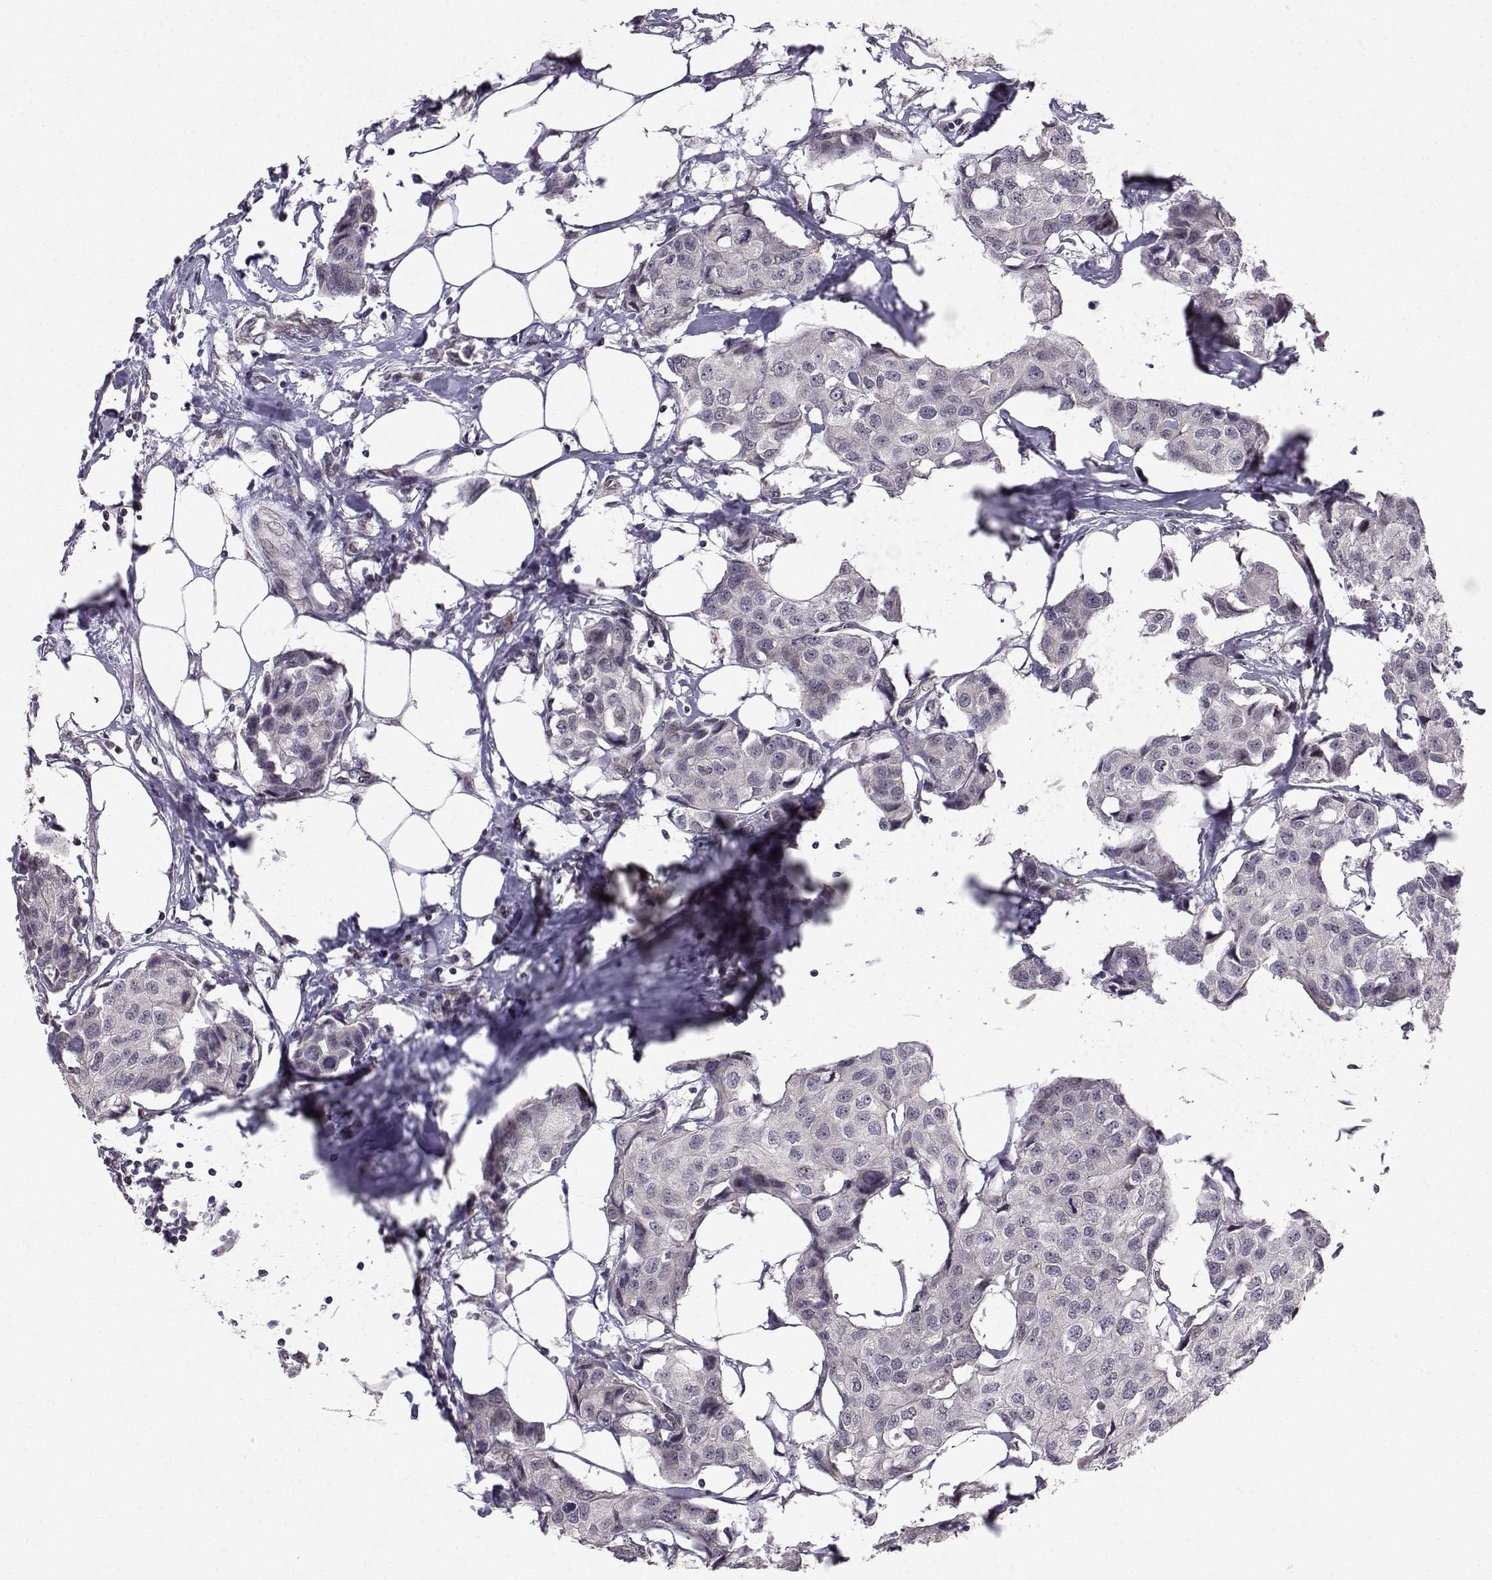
{"staining": {"intensity": "negative", "quantity": "none", "location": "none"}, "tissue": "breast cancer", "cell_type": "Tumor cells", "image_type": "cancer", "snomed": [{"axis": "morphology", "description": "Duct carcinoma"}, {"axis": "topography", "description": "Breast"}], "caption": "An immunohistochemistry image of breast cancer is shown. There is no staining in tumor cells of breast cancer.", "gene": "PKN2", "patient": {"sex": "female", "age": 80}}